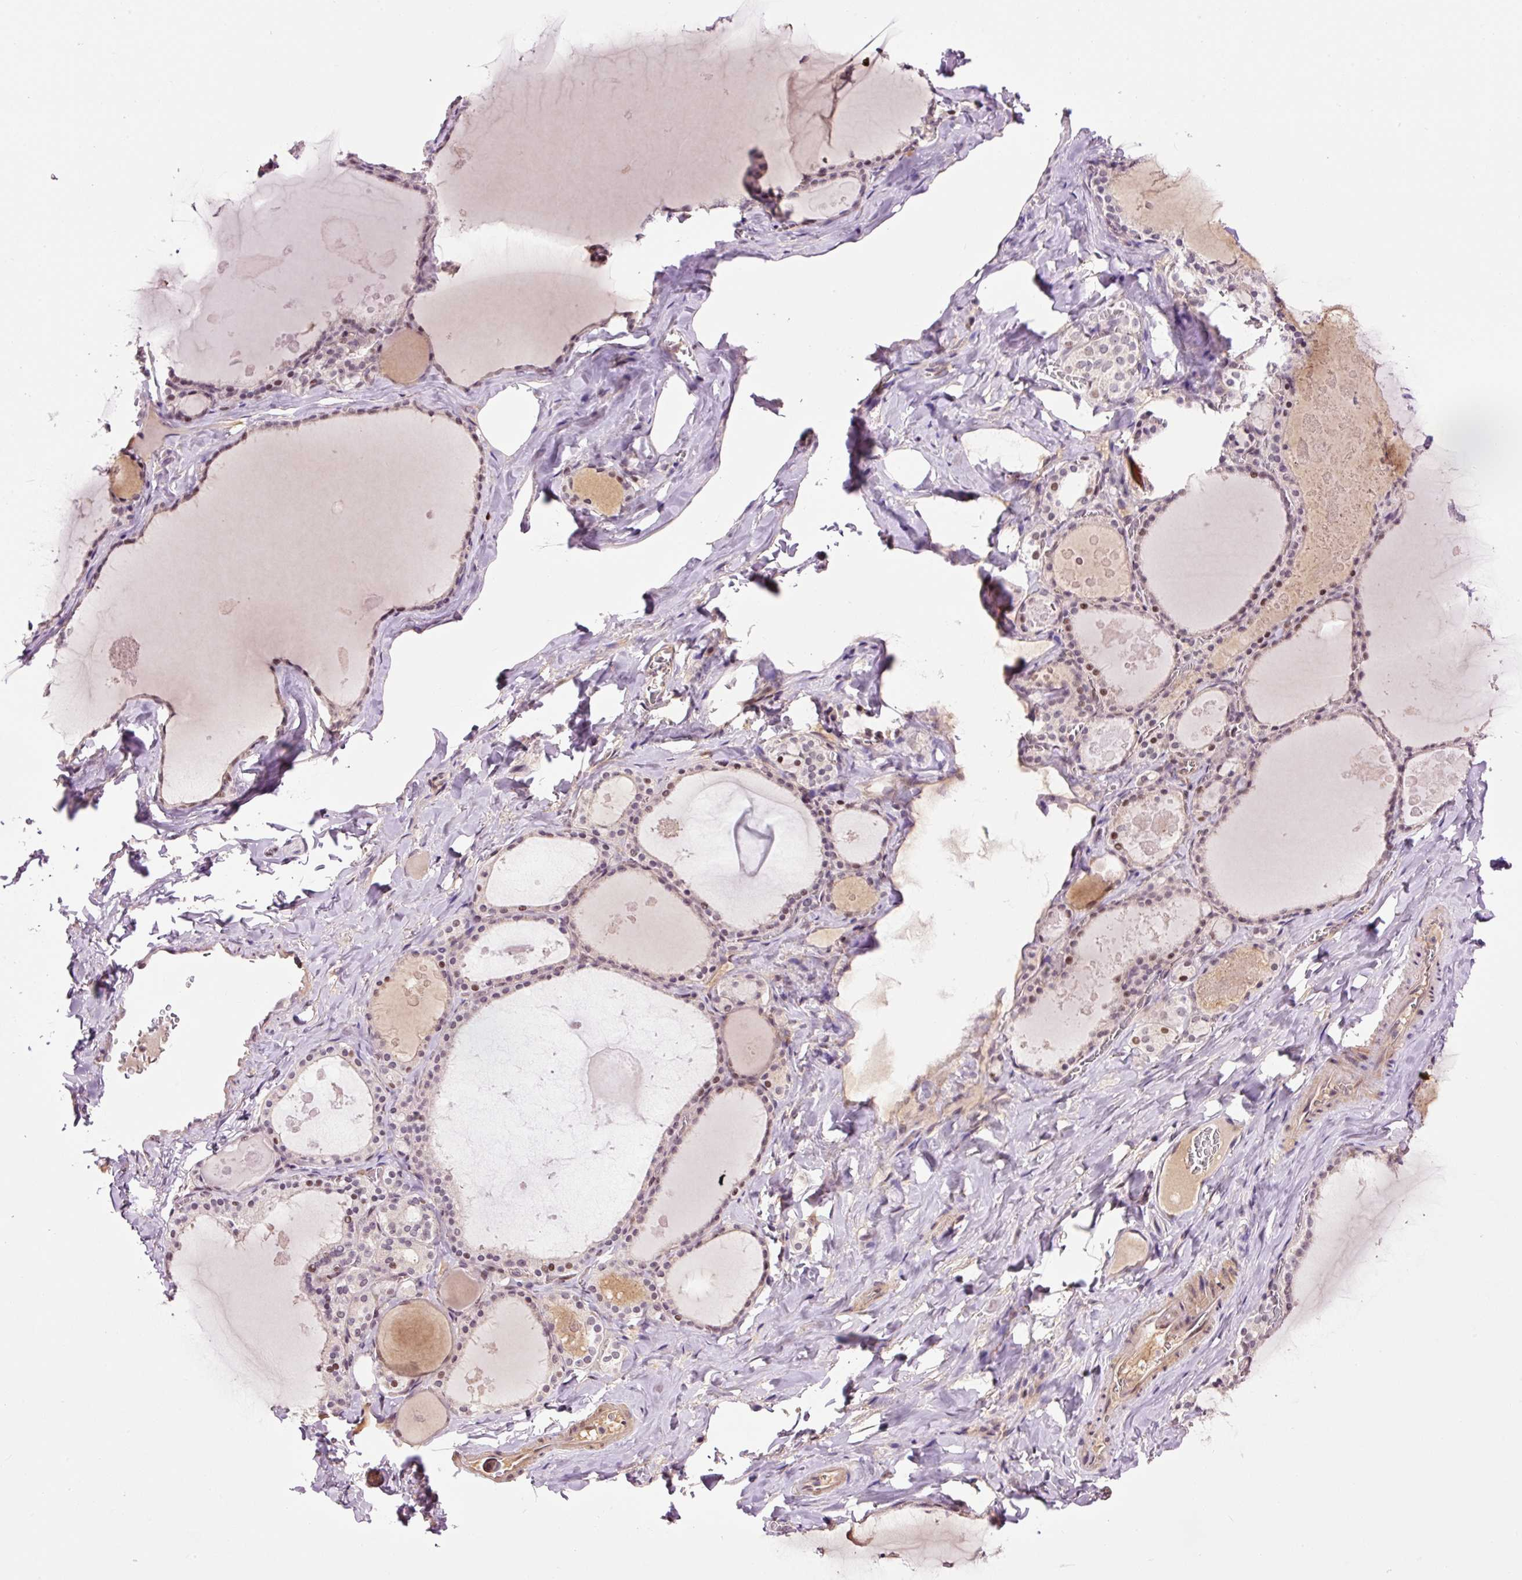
{"staining": {"intensity": "weak", "quantity": "<25%", "location": "nuclear"}, "tissue": "thyroid gland", "cell_type": "Glandular cells", "image_type": "normal", "snomed": [{"axis": "morphology", "description": "Normal tissue, NOS"}, {"axis": "topography", "description": "Thyroid gland"}], "caption": "Immunohistochemistry of normal human thyroid gland demonstrates no staining in glandular cells. (DAB (3,3'-diaminobenzidine) immunohistochemistry visualized using brightfield microscopy, high magnification).", "gene": "DPPA4", "patient": {"sex": "male", "age": 56}}